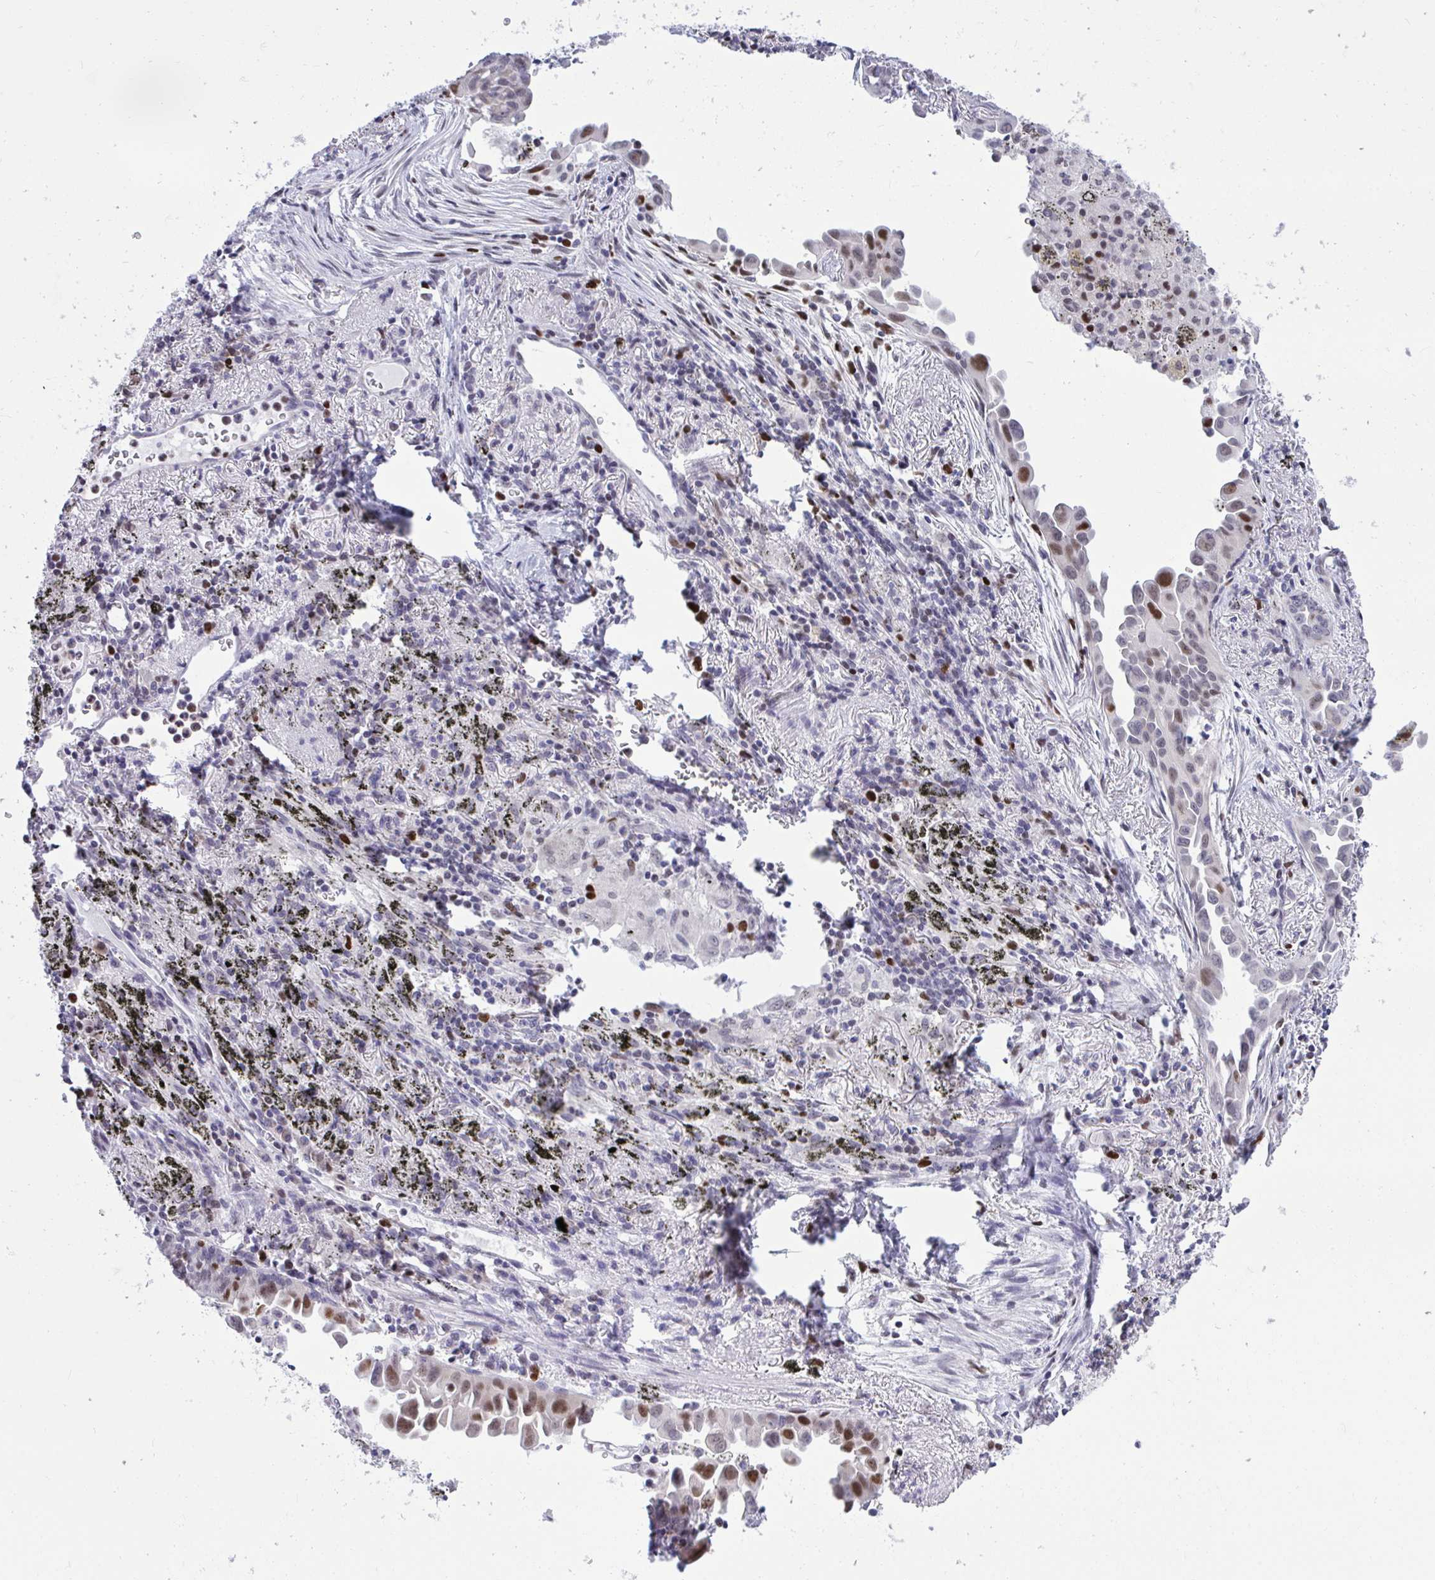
{"staining": {"intensity": "strong", "quantity": "25%-75%", "location": "nuclear"}, "tissue": "lung cancer", "cell_type": "Tumor cells", "image_type": "cancer", "snomed": [{"axis": "morphology", "description": "Adenocarcinoma, NOS"}, {"axis": "topography", "description": "Lung"}], "caption": "Immunohistochemical staining of human lung cancer (adenocarcinoma) reveals high levels of strong nuclear protein expression in about 25%-75% of tumor cells. The staining was performed using DAB (3,3'-diaminobenzidine) to visualize the protein expression in brown, while the nuclei were stained in blue with hematoxylin (Magnification: 20x).", "gene": "C1QL2", "patient": {"sex": "male", "age": 68}}